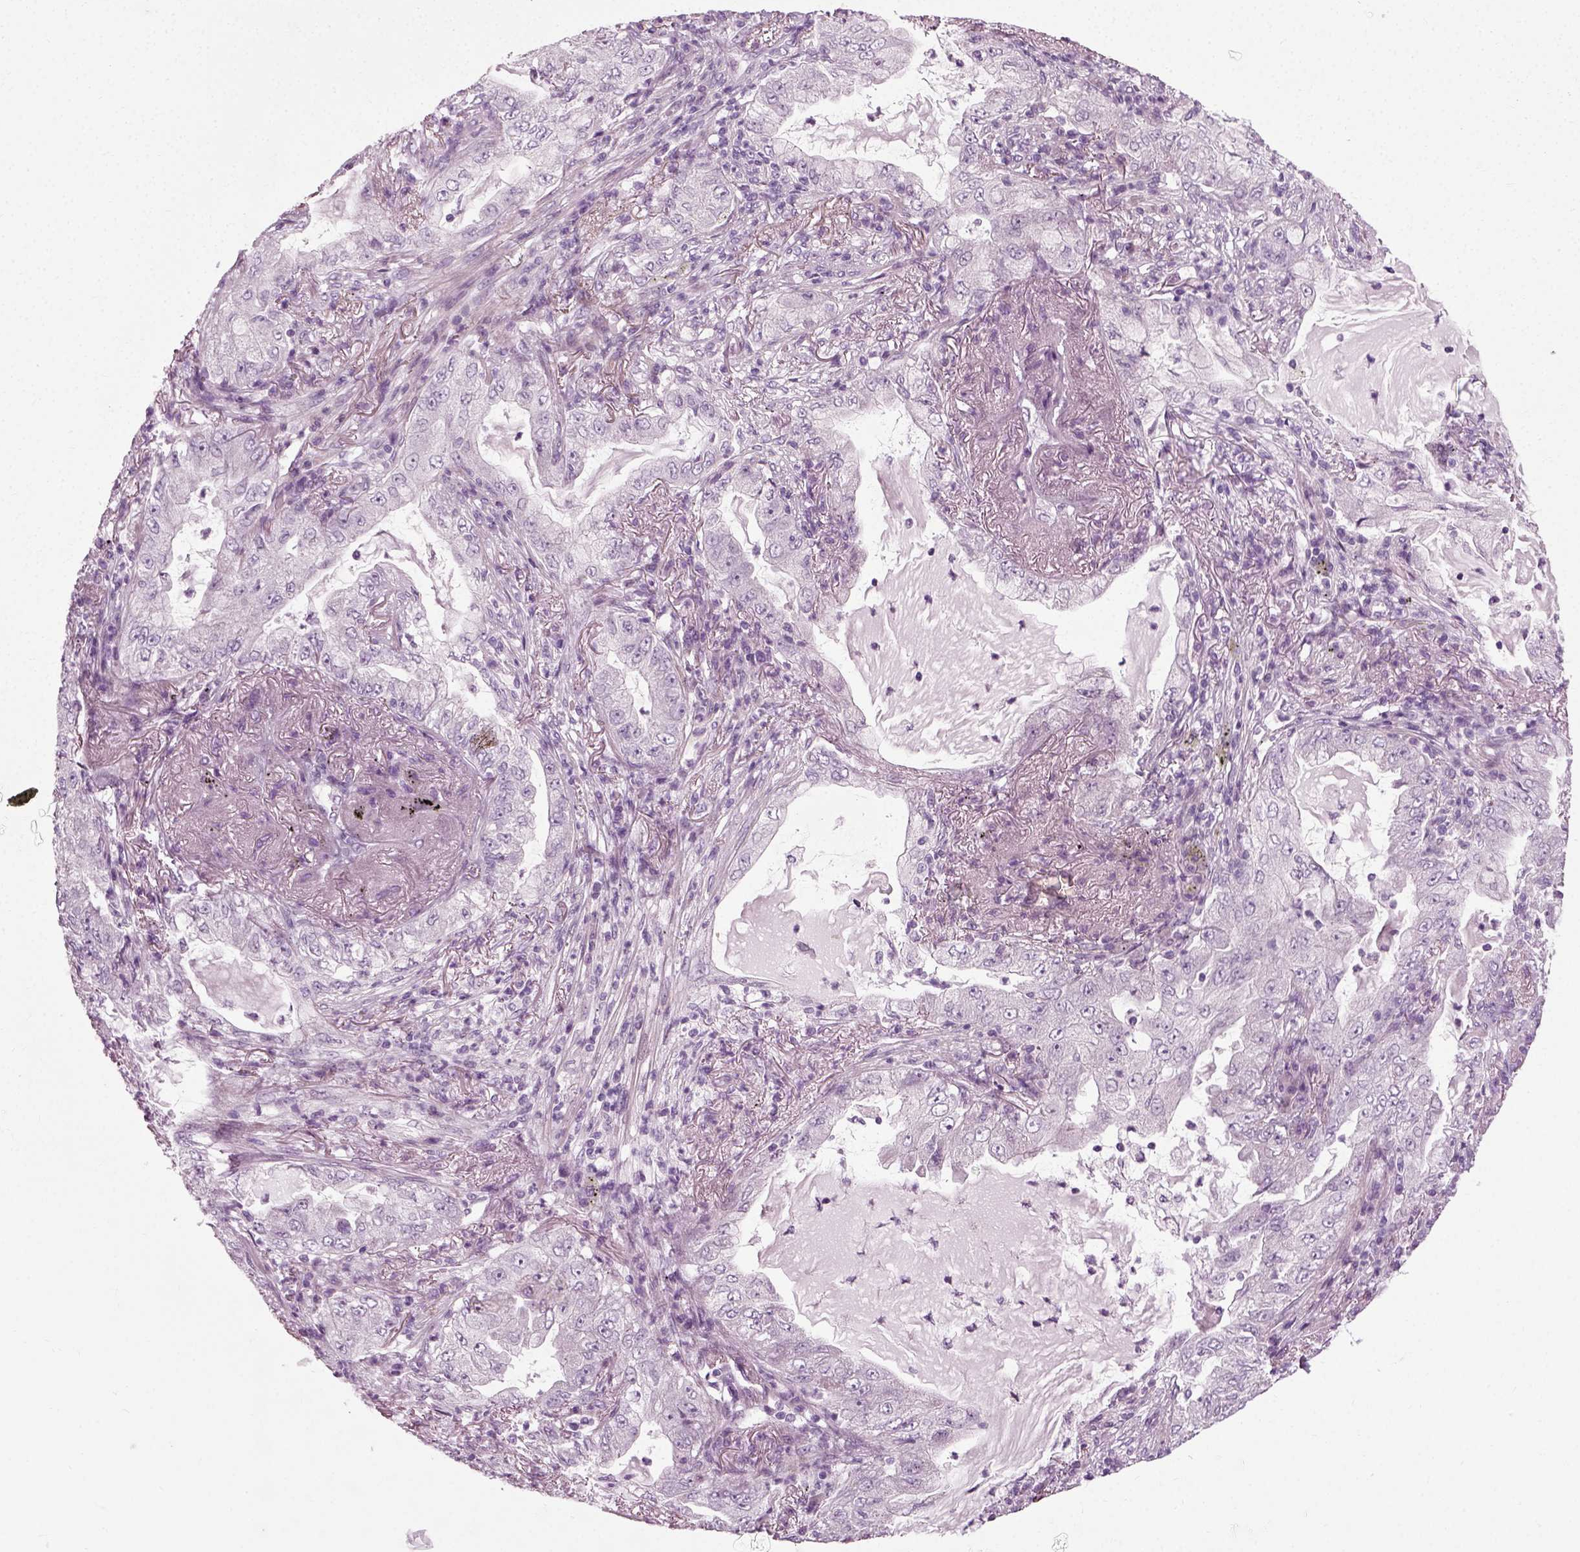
{"staining": {"intensity": "negative", "quantity": "none", "location": "none"}, "tissue": "lung cancer", "cell_type": "Tumor cells", "image_type": "cancer", "snomed": [{"axis": "morphology", "description": "Adenocarcinoma, NOS"}, {"axis": "topography", "description": "Lung"}], "caption": "Immunohistochemical staining of adenocarcinoma (lung) displays no significant positivity in tumor cells.", "gene": "SCG5", "patient": {"sex": "female", "age": 73}}